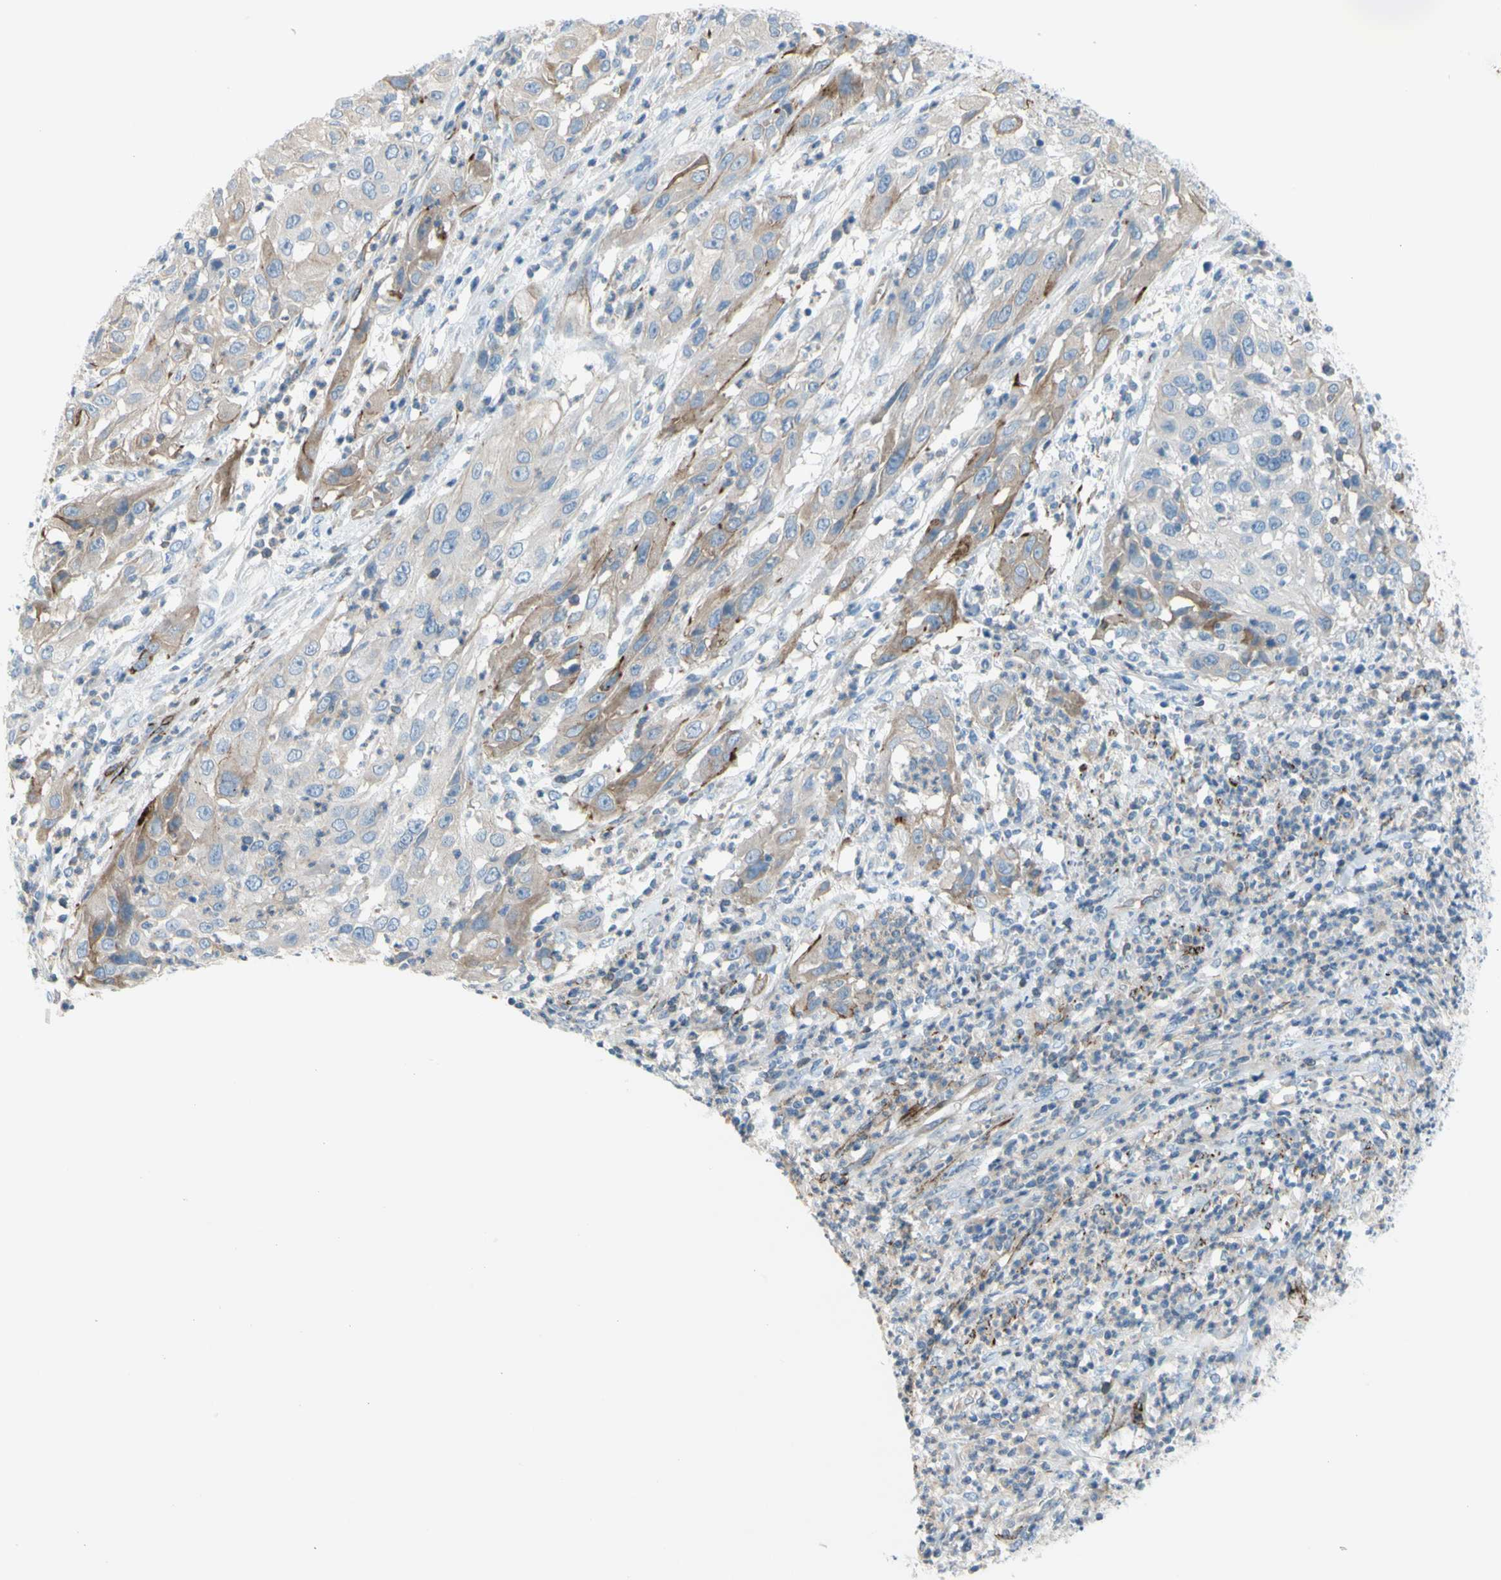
{"staining": {"intensity": "weak", "quantity": "25%-75%", "location": "cytoplasmic/membranous"}, "tissue": "cervical cancer", "cell_type": "Tumor cells", "image_type": "cancer", "snomed": [{"axis": "morphology", "description": "Squamous cell carcinoma, NOS"}, {"axis": "topography", "description": "Cervix"}], "caption": "Brown immunohistochemical staining in cervical squamous cell carcinoma displays weak cytoplasmic/membranous expression in about 25%-75% of tumor cells.", "gene": "PRRG2", "patient": {"sex": "female", "age": 32}}